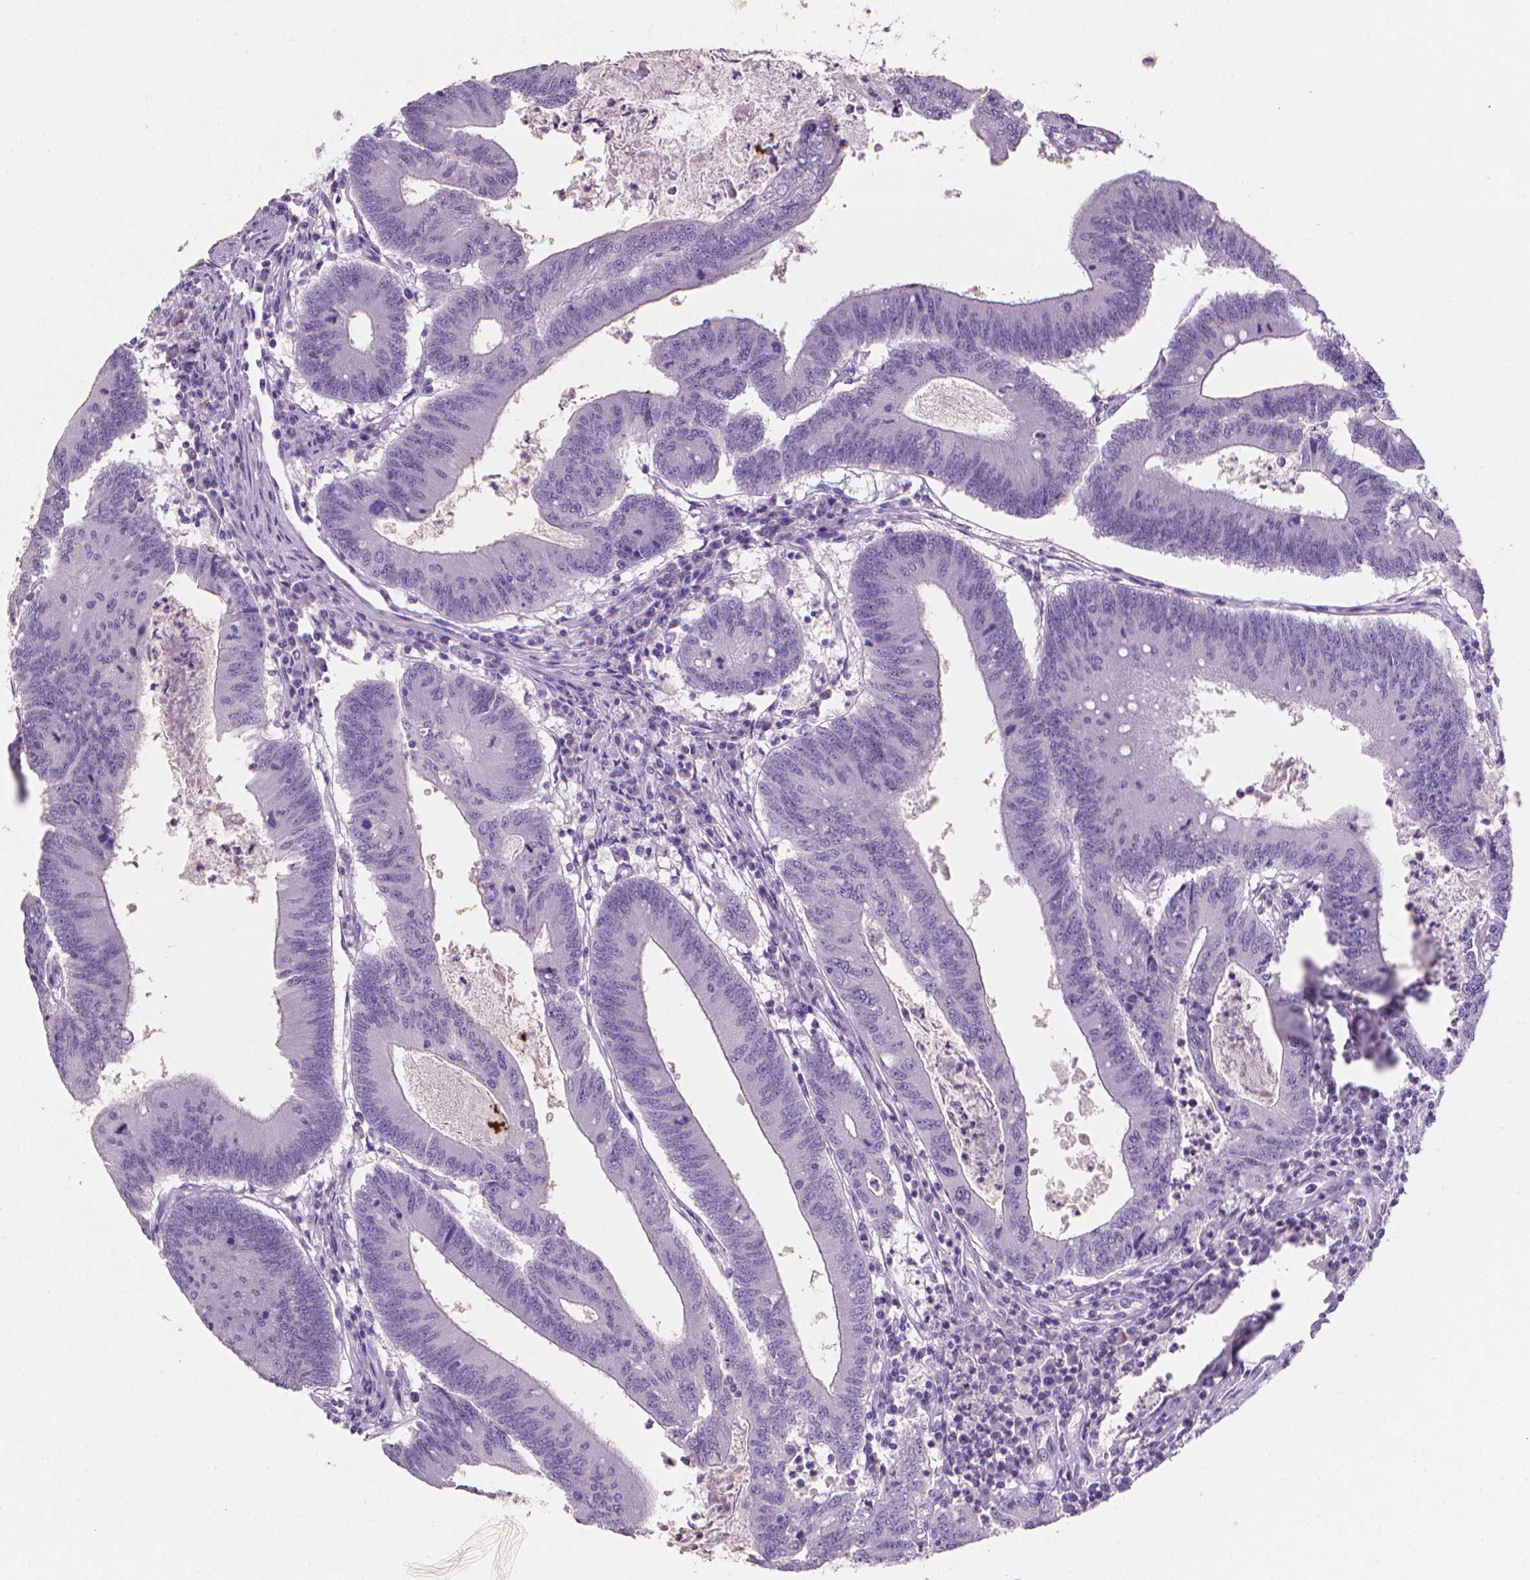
{"staining": {"intensity": "negative", "quantity": "none", "location": "none"}, "tissue": "colorectal cancer", "cell_type": "Tumor cells", "image_type": "cancer", "snomed": [{"axis": "morphology", "description": "Adenocarcinoma, NOS"}, {"axis": "topography", "description": "Colon"}], "caption": "A high-resolution histopathology image shows IHC staining of adenocarcinoma (colorectal), which exhibits no significant staining in tumor cells.", "gene": "XPNPEP2", "patient": {"sex": "female", "age": 70}}